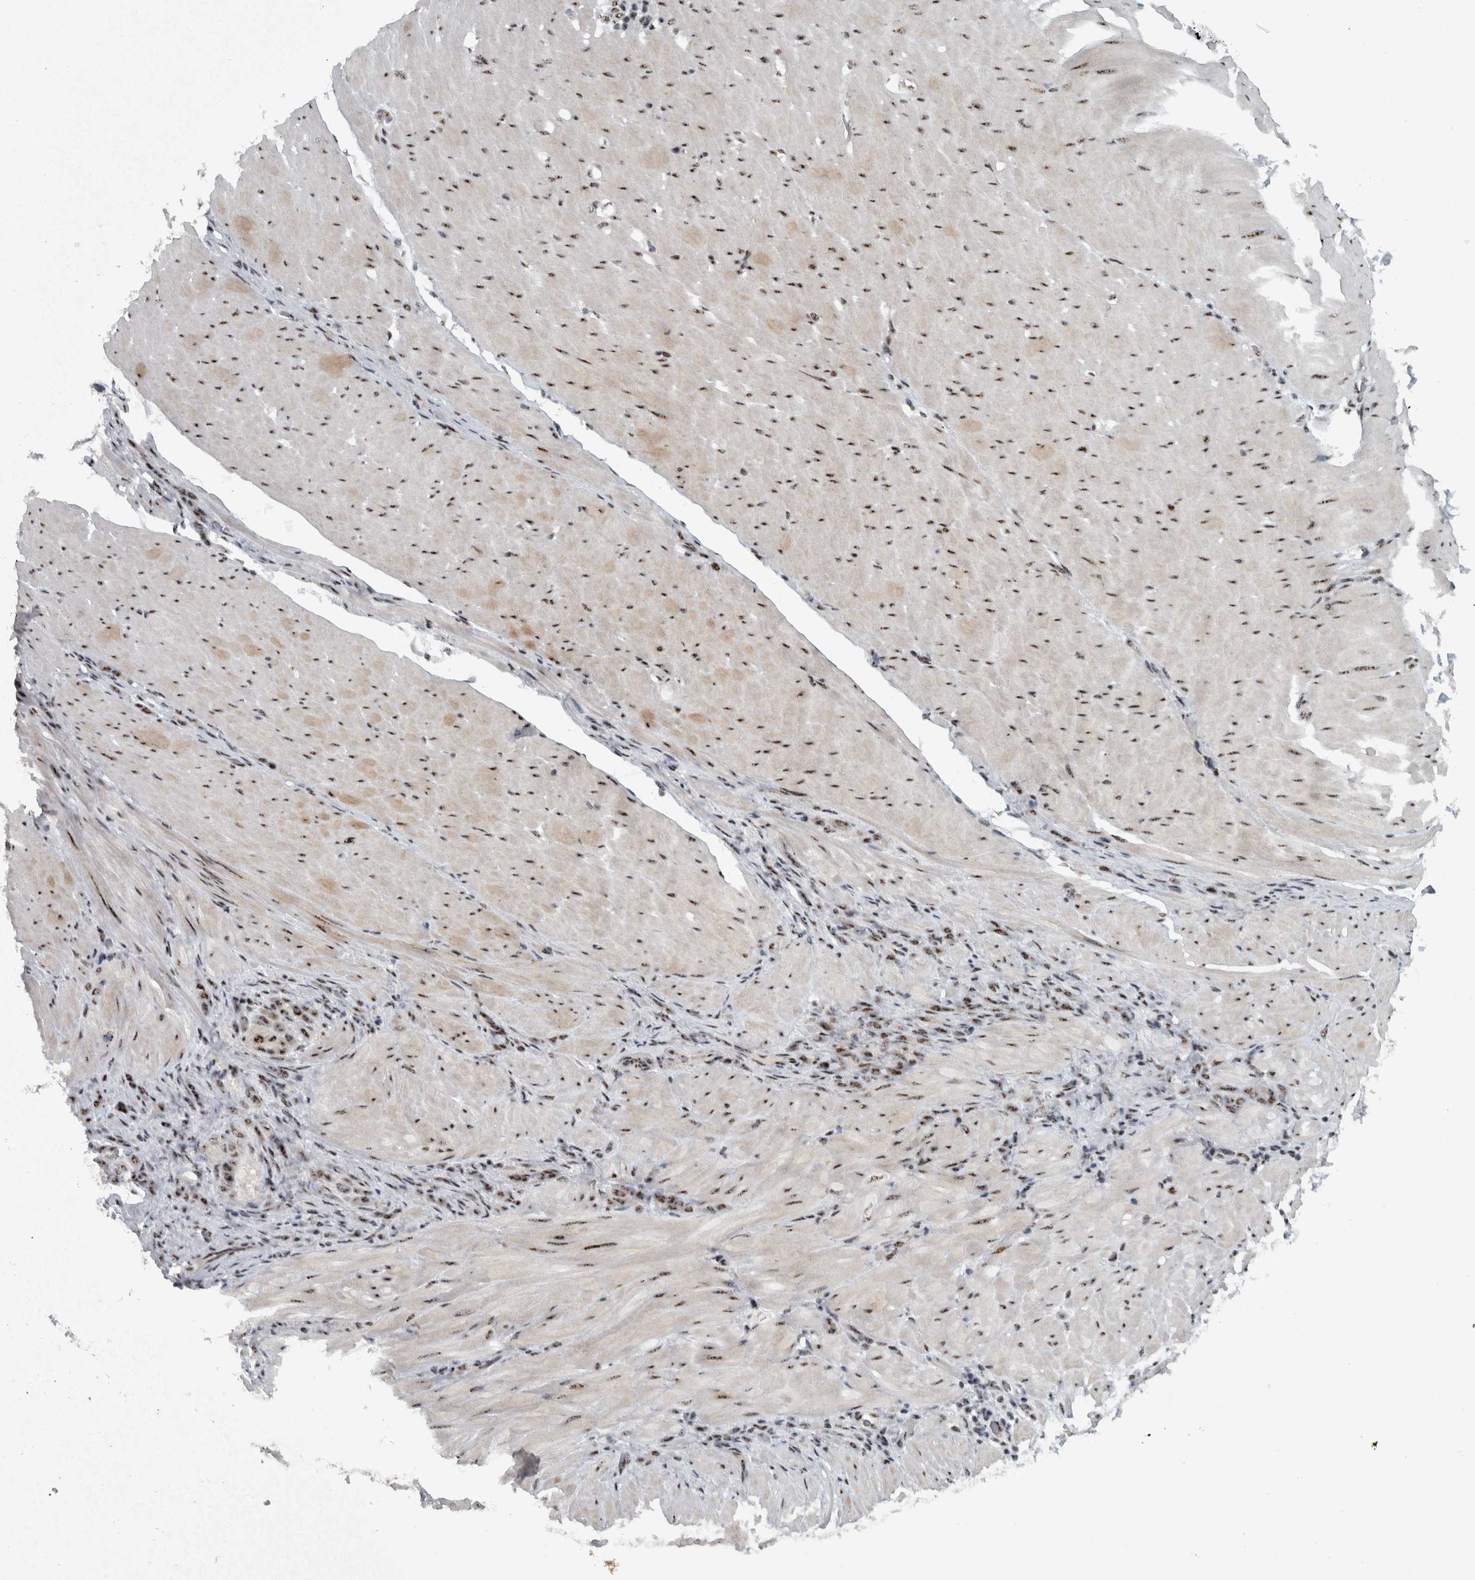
{"staining": {"intensity": "moderate", "quantity": "25%-75%", "location": "nuclear"}, "tissue": "stomach cancer", "cell_type": "Tumor cells", "image_type": "cancer", "snomed": [{"axis": "morphology", "description": "Normal tissue, NOS"}, {"axis": "morphology", "description": "Adenocarcinoma, NOS"}, {"axis": "topography", "description": "Stomach"}], "caption": "Stomach cancer stained with DAB (3,3'-diaminobenzidine) immunohistochemistry reveals medium levels of moderate nuclear positivity in about 25%-75% of tumor cells. Using DAB (3,3'-diaminobenzidine) (brown) and hematoxylin (blue) stains, captured at high magnification using brightfield microscopy.", "gene": "SON", "patient": {"sex": "male", "age": 82}}